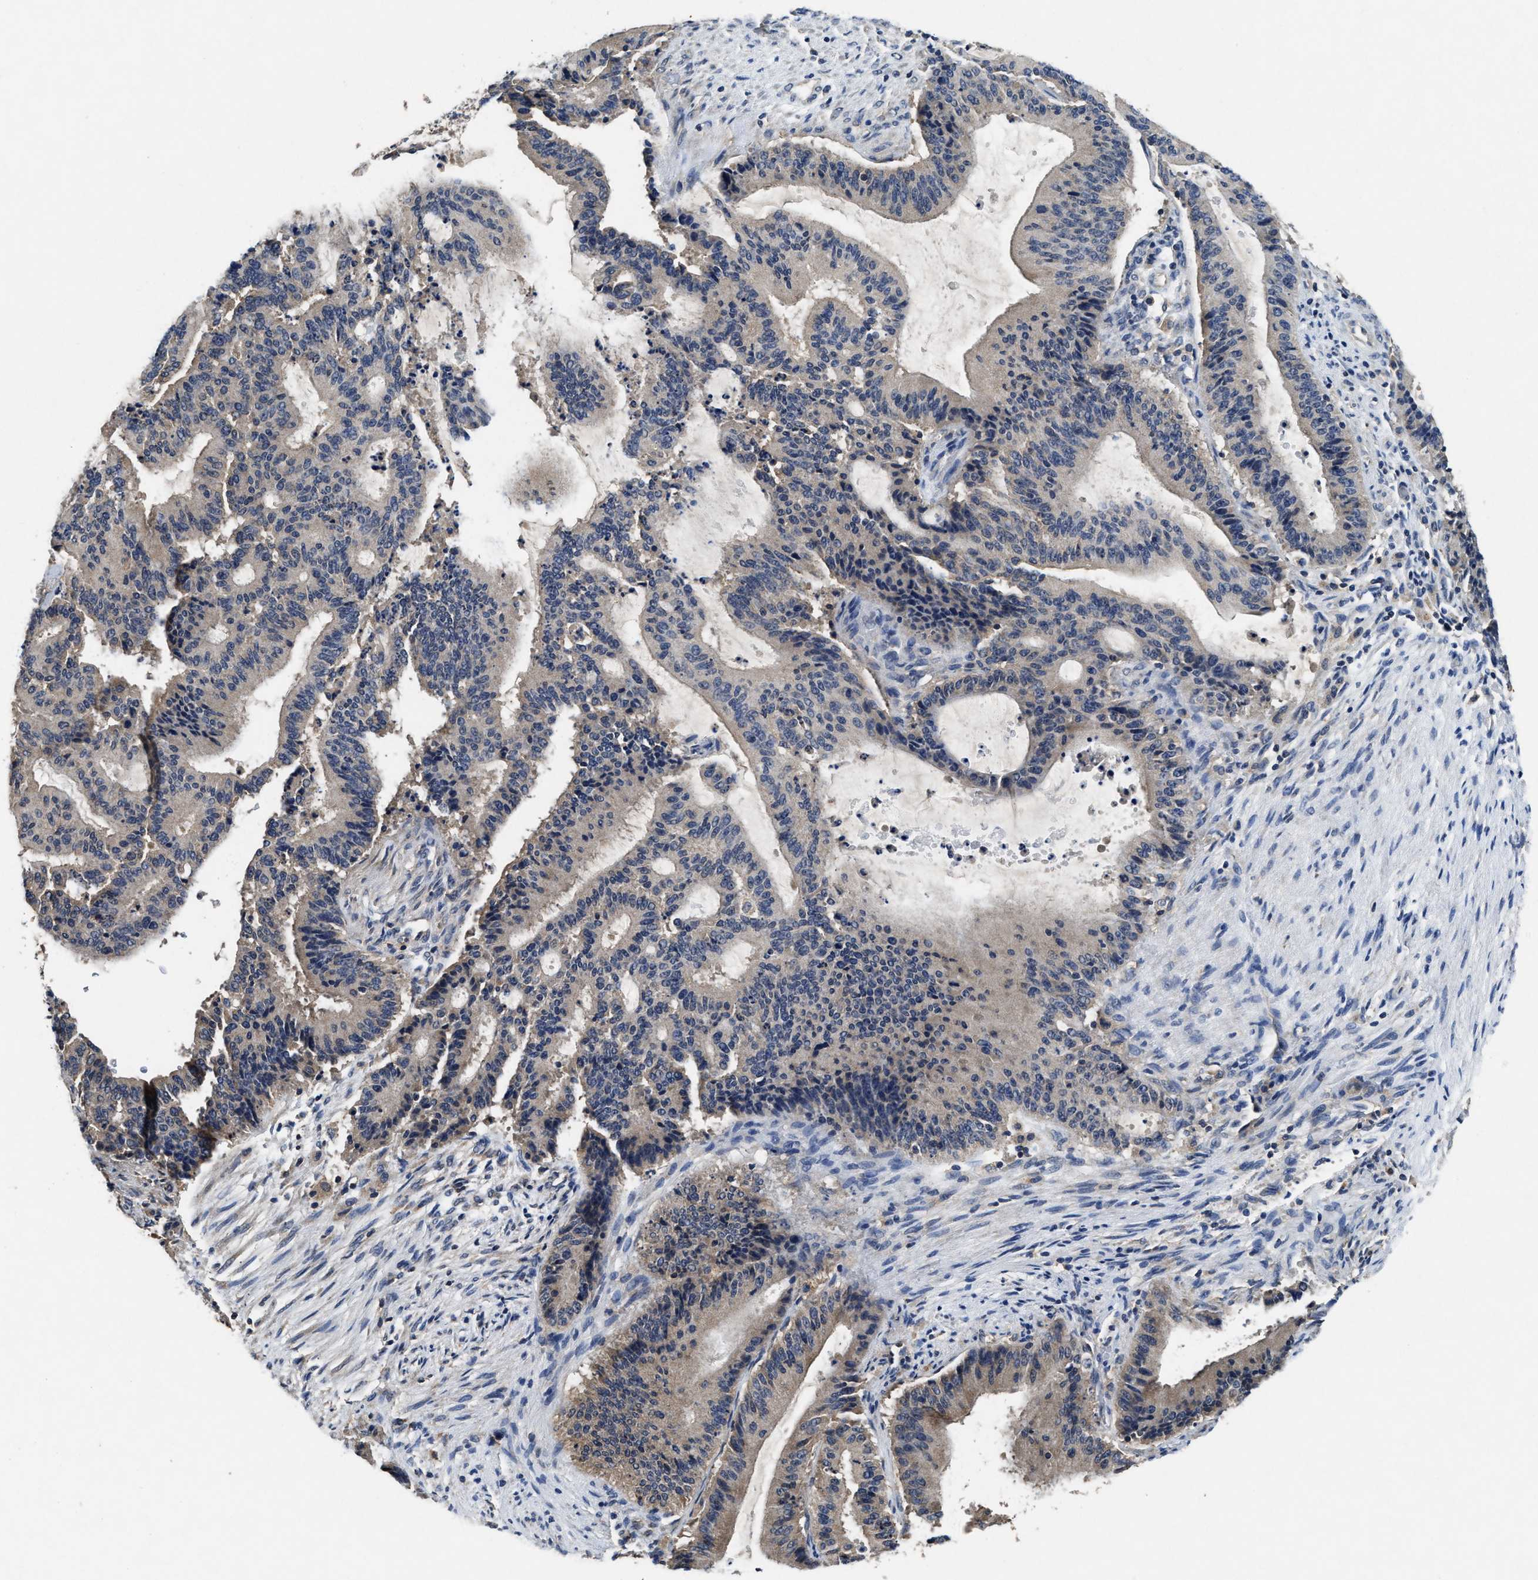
{"staining": {"intensity": "weak", "quantity": "<25%", "location": "cytoplasmic/membranous"}, "tissue": "liver cancer", "cell_type": "Tumor cells", "image_type": "cancer", "snomed": [{"axis": "morphology", "description": "Cholangiocarcinoma"}, {"axis": "topography", "description": "Liver"}], "caption": "The photomicrograph demonstrates no significant staining in tumor cells of liver cholangiocarcinoma. Brightfield microscopy of immunohistochemistry (IHC) stained with DAB (brown) and hematoxylin (blue), captured at high magnification.", "gene": "PDAP1", "patient": {"sex": "female", "age": 73}}